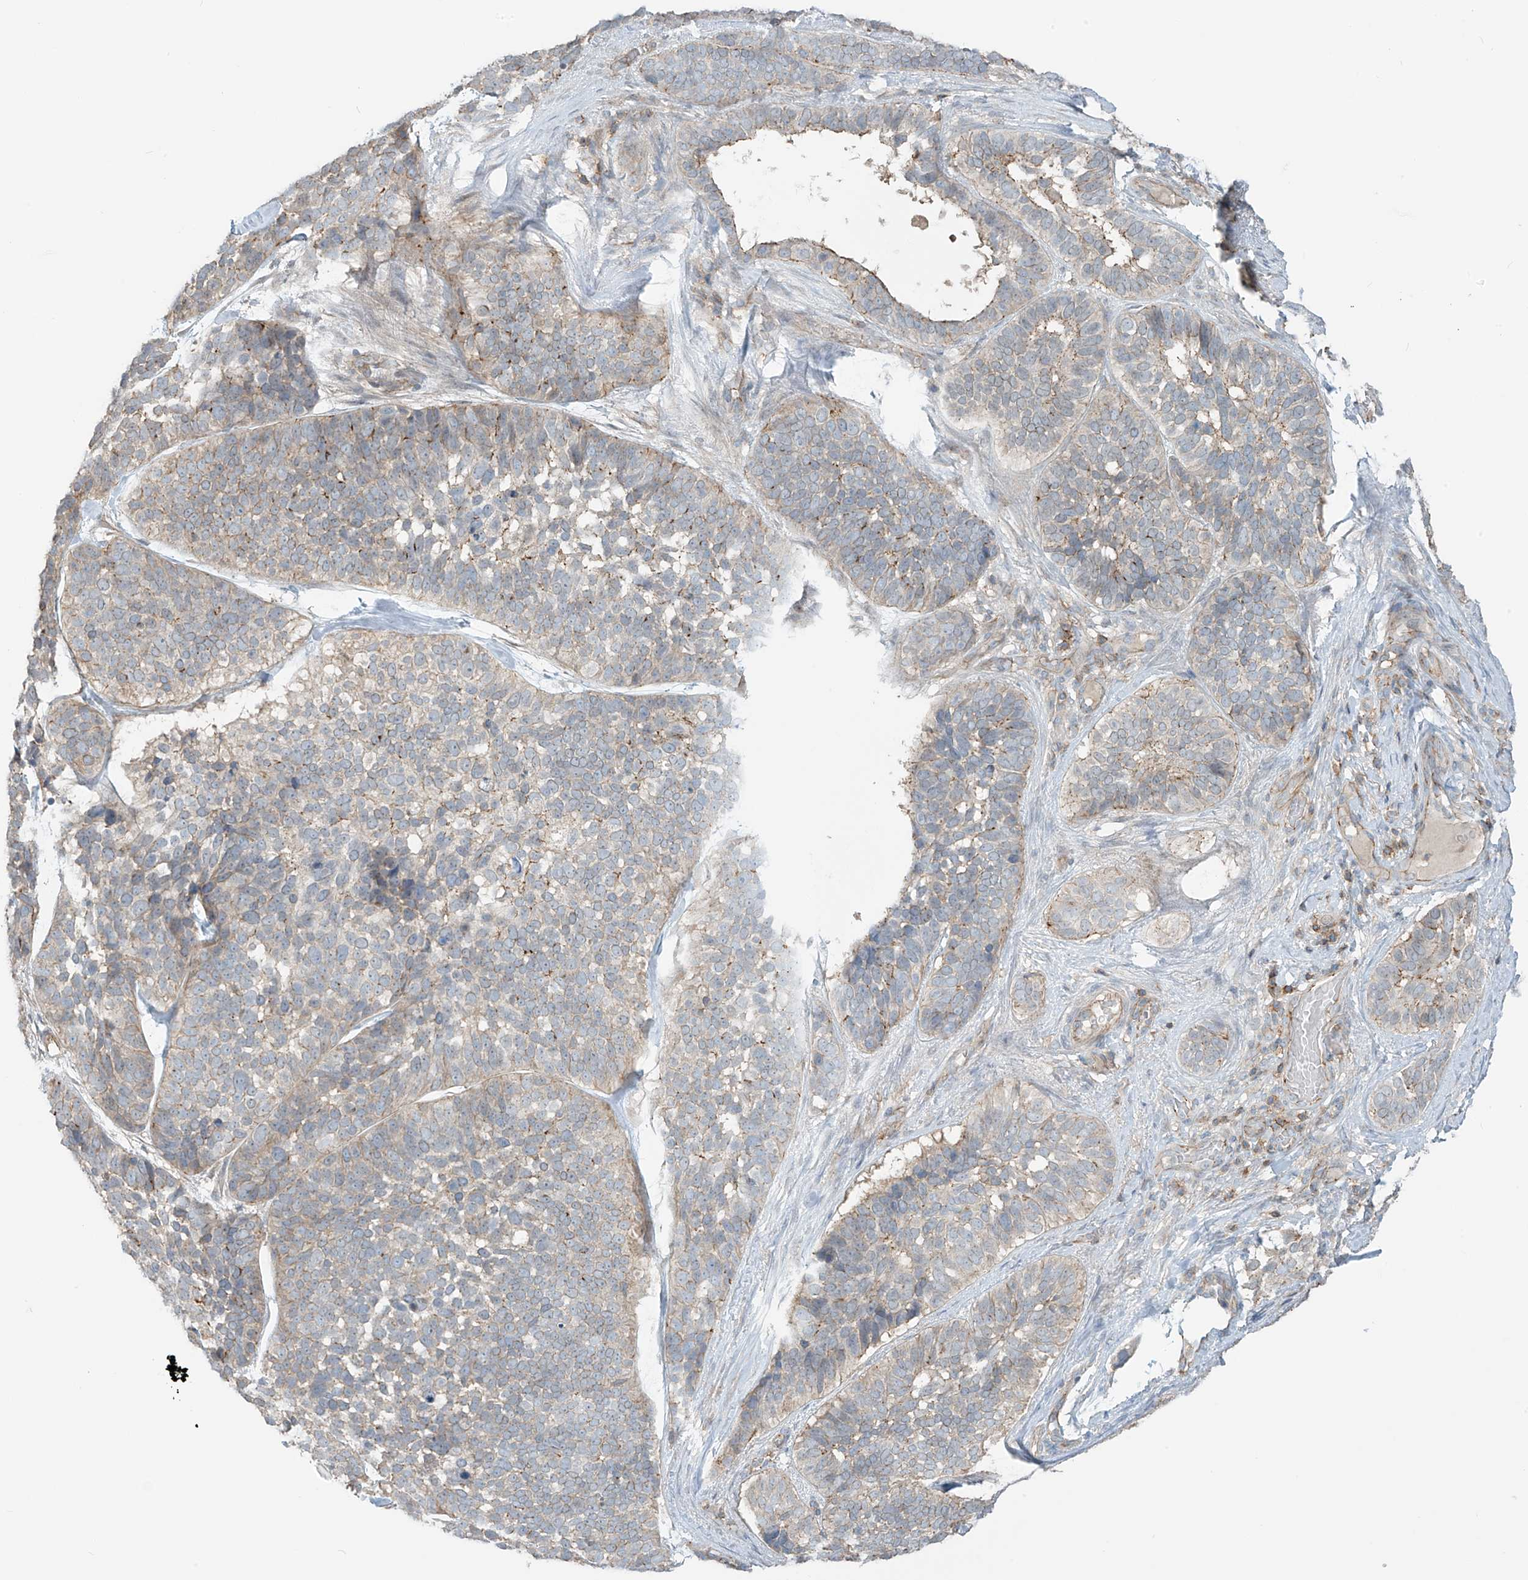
{"staining": {"intensity": "weak", "quantity": "25%-75%", "location": "cytoplasmic/membranous"}, "tissue": "skin cancer", "cell_type": "Tumor cells", "image_type": "cancer", "snomed": [{"axis": "morphology", "description": "Basal cell carcinoma"}, {"axis": "topography", "description": "Skin"}], "caption": "High-magnification brightfield microscopy of basal cell carcinoma (skin) stained with DAB (brown) and counterstained with hematoxylin (blue). tumor cells exhibit weak cytoplasmic/membranous staining is identified in about25%-75% of cells. (brown staining indicates protein expression, while blue staining denotes nuclei).", "gene": "SLC9A2", "patient": {"sex": "male", "age": 62}}